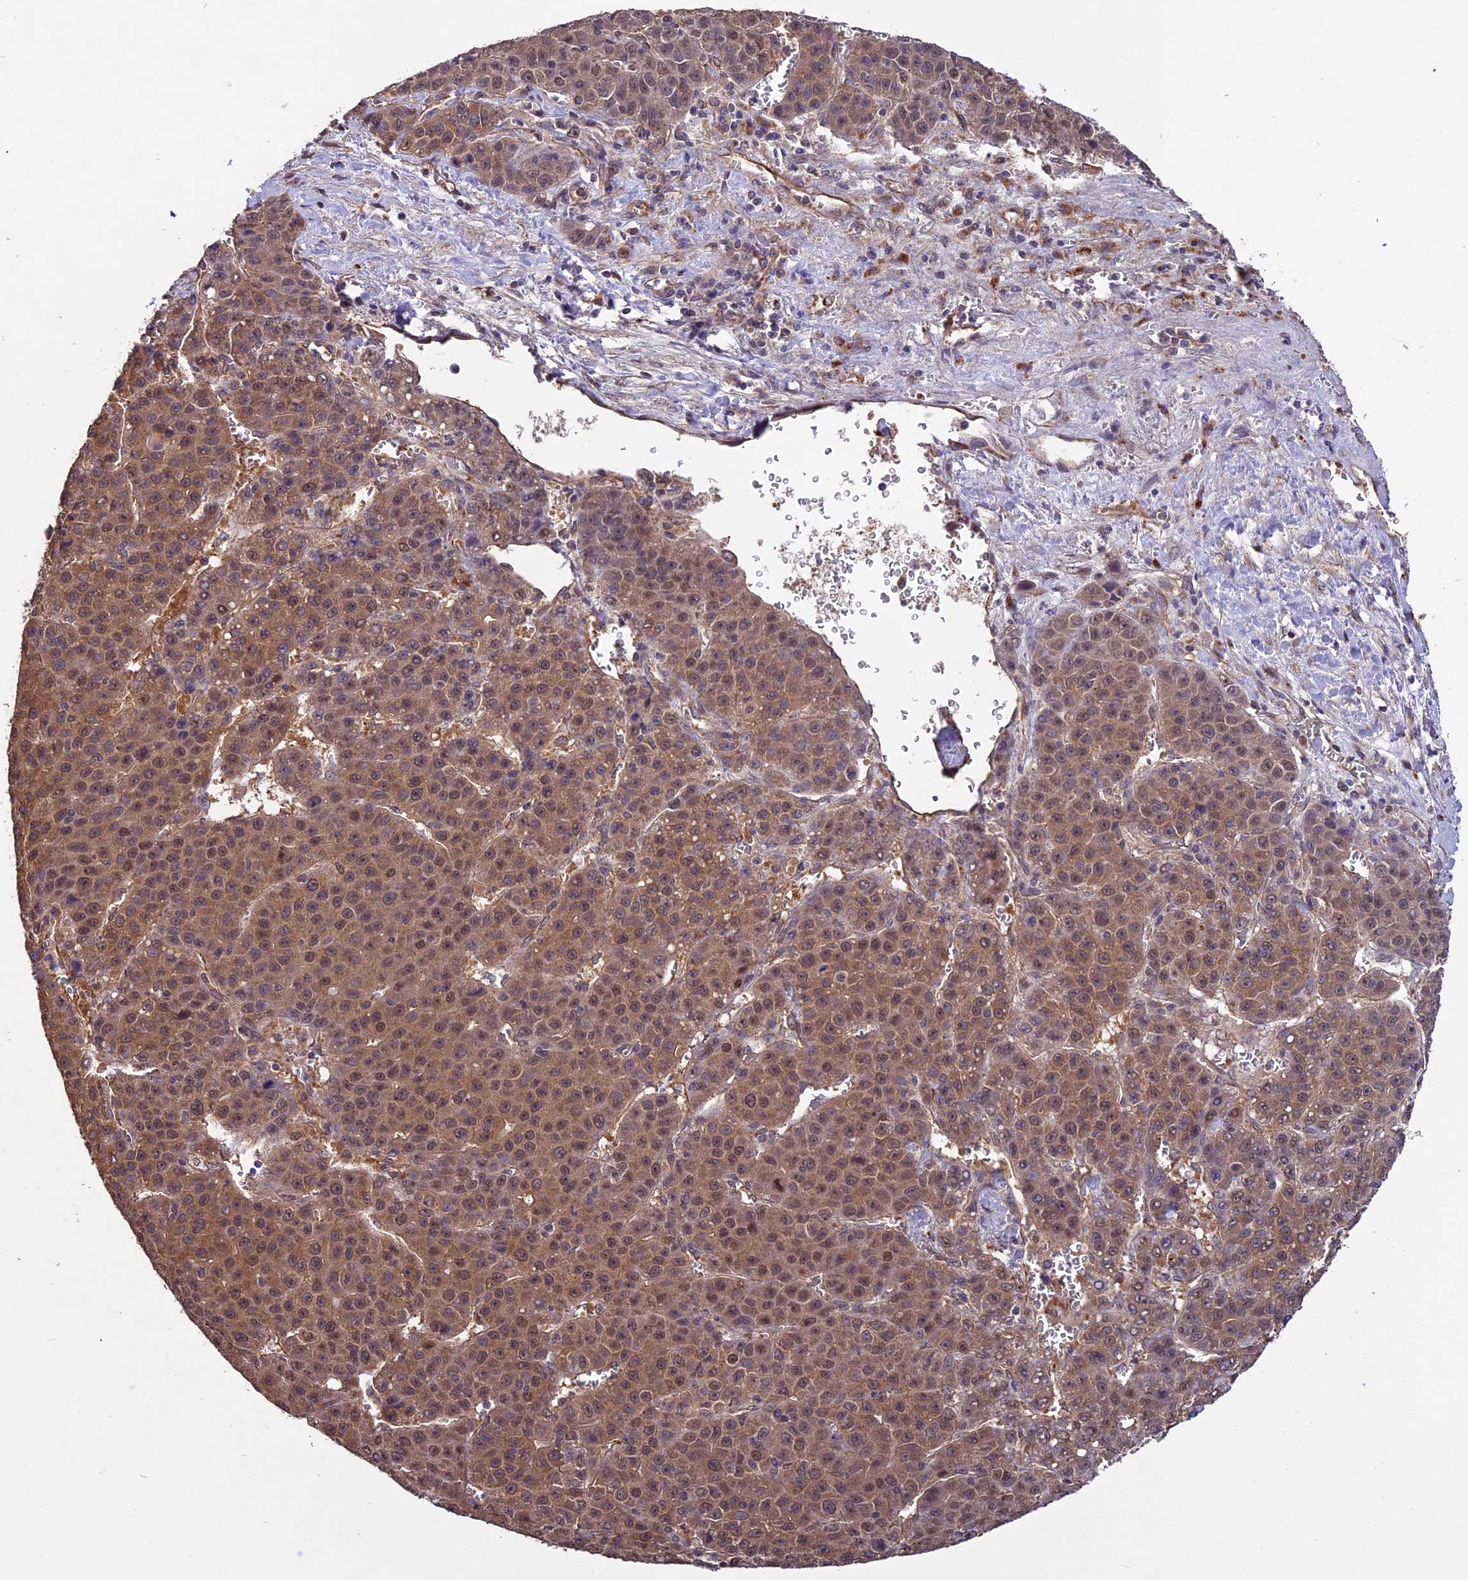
{"staining": {"intensity": "moderate", "quantity": ">75%", "location": "cytoplasmic/membranous,nuclear"}, "tissue": "liver cancer", "cell_type": "Tumor cells", "image_type": "cancer", "snomed": [{"axis": "morphology", "description": "Carcinoma, Hepatocellular, NOS"}, {"axis": "topography", "description": "Liver"}], "caption": "This is an image of immunohistochemistry staining of hepatocellular carcinoma (liver), which shows moderate staining in the cytoplasmic/membranous and nuclear of tumor cells.", "gene": "C3orf70", "patient": {"sex": "female", "age": 53}}